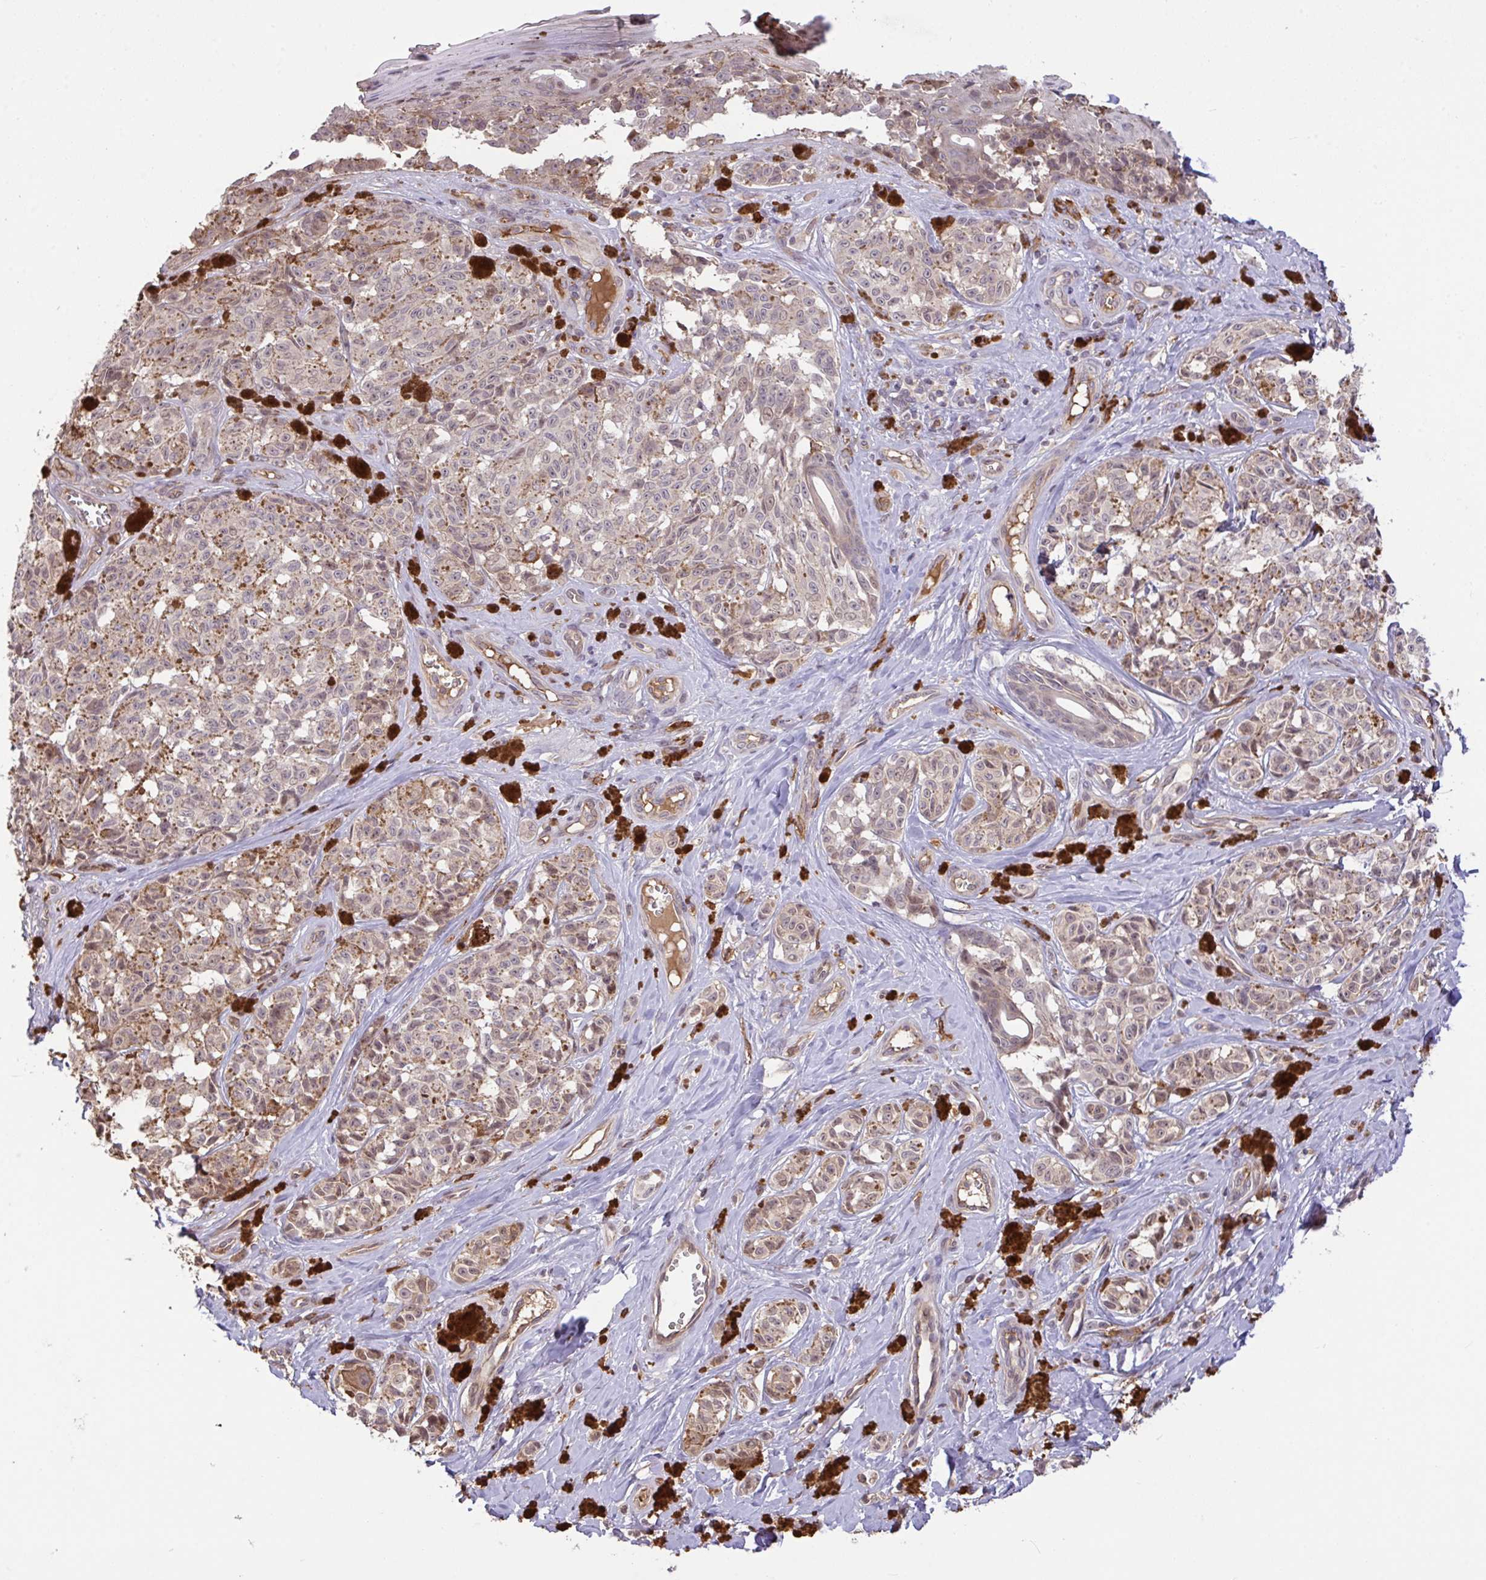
{"staining": {"intensity": "moderate", "quantity": ">75%", "location": "cytoplasmic/membranous"}, "tissue": "melanoma", "cell_type": "Tumor cells", "image_type": "cancer", "snomed": [{"axis": "morphology", "description": "Malignant melanoma, NOS"}, {"axis": "topography", "description": "Skin"}], "caption": "Melanoma stained with immunohistochemistry exhibits moderate cytoplasmic/membranous staining in about >75% of tumor cells.", "gene": "FCER1A", "patient": {"sex": "female", "age": 65}}